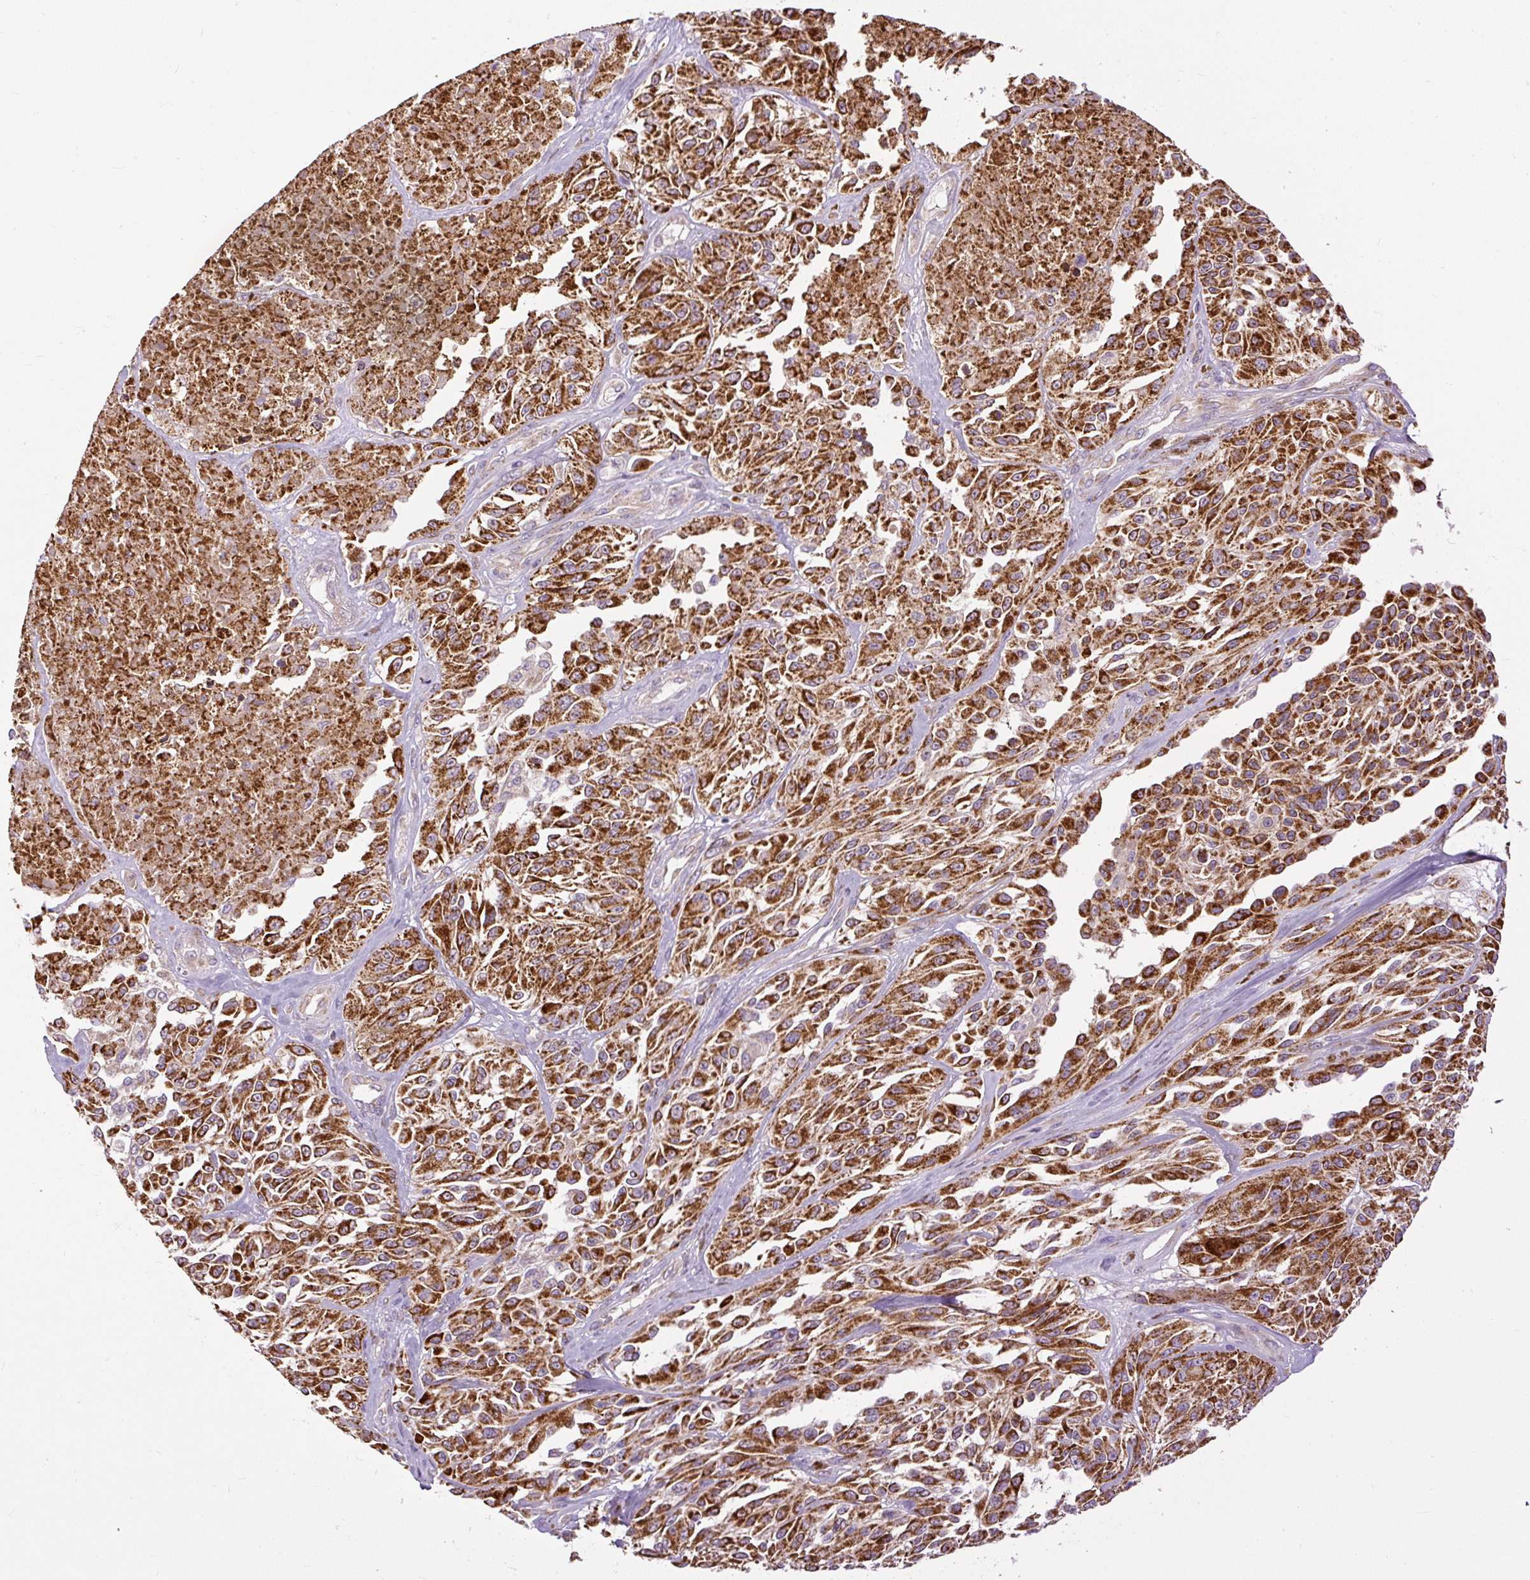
{"staining": {"intensity": "strong", "quantity": ">75%", "location": "cytoplasmic/membranous"}, "tissue": "melanoma", "cell_type": "Tumor cells", "image_type": "cancer", "snomed": [{"axis": "morphology", "description": "Malignant melanoma, NOS"}, {"axis": "topography", "description": "Skin"}], "caption": "Melanoma stained for a protein (brown) shows strong cytoplasmic/membranous positive expression in approximately >75% of tumor cells.", "gene": "TM2D3", "patient": {"sex": "male", "age": 94}}